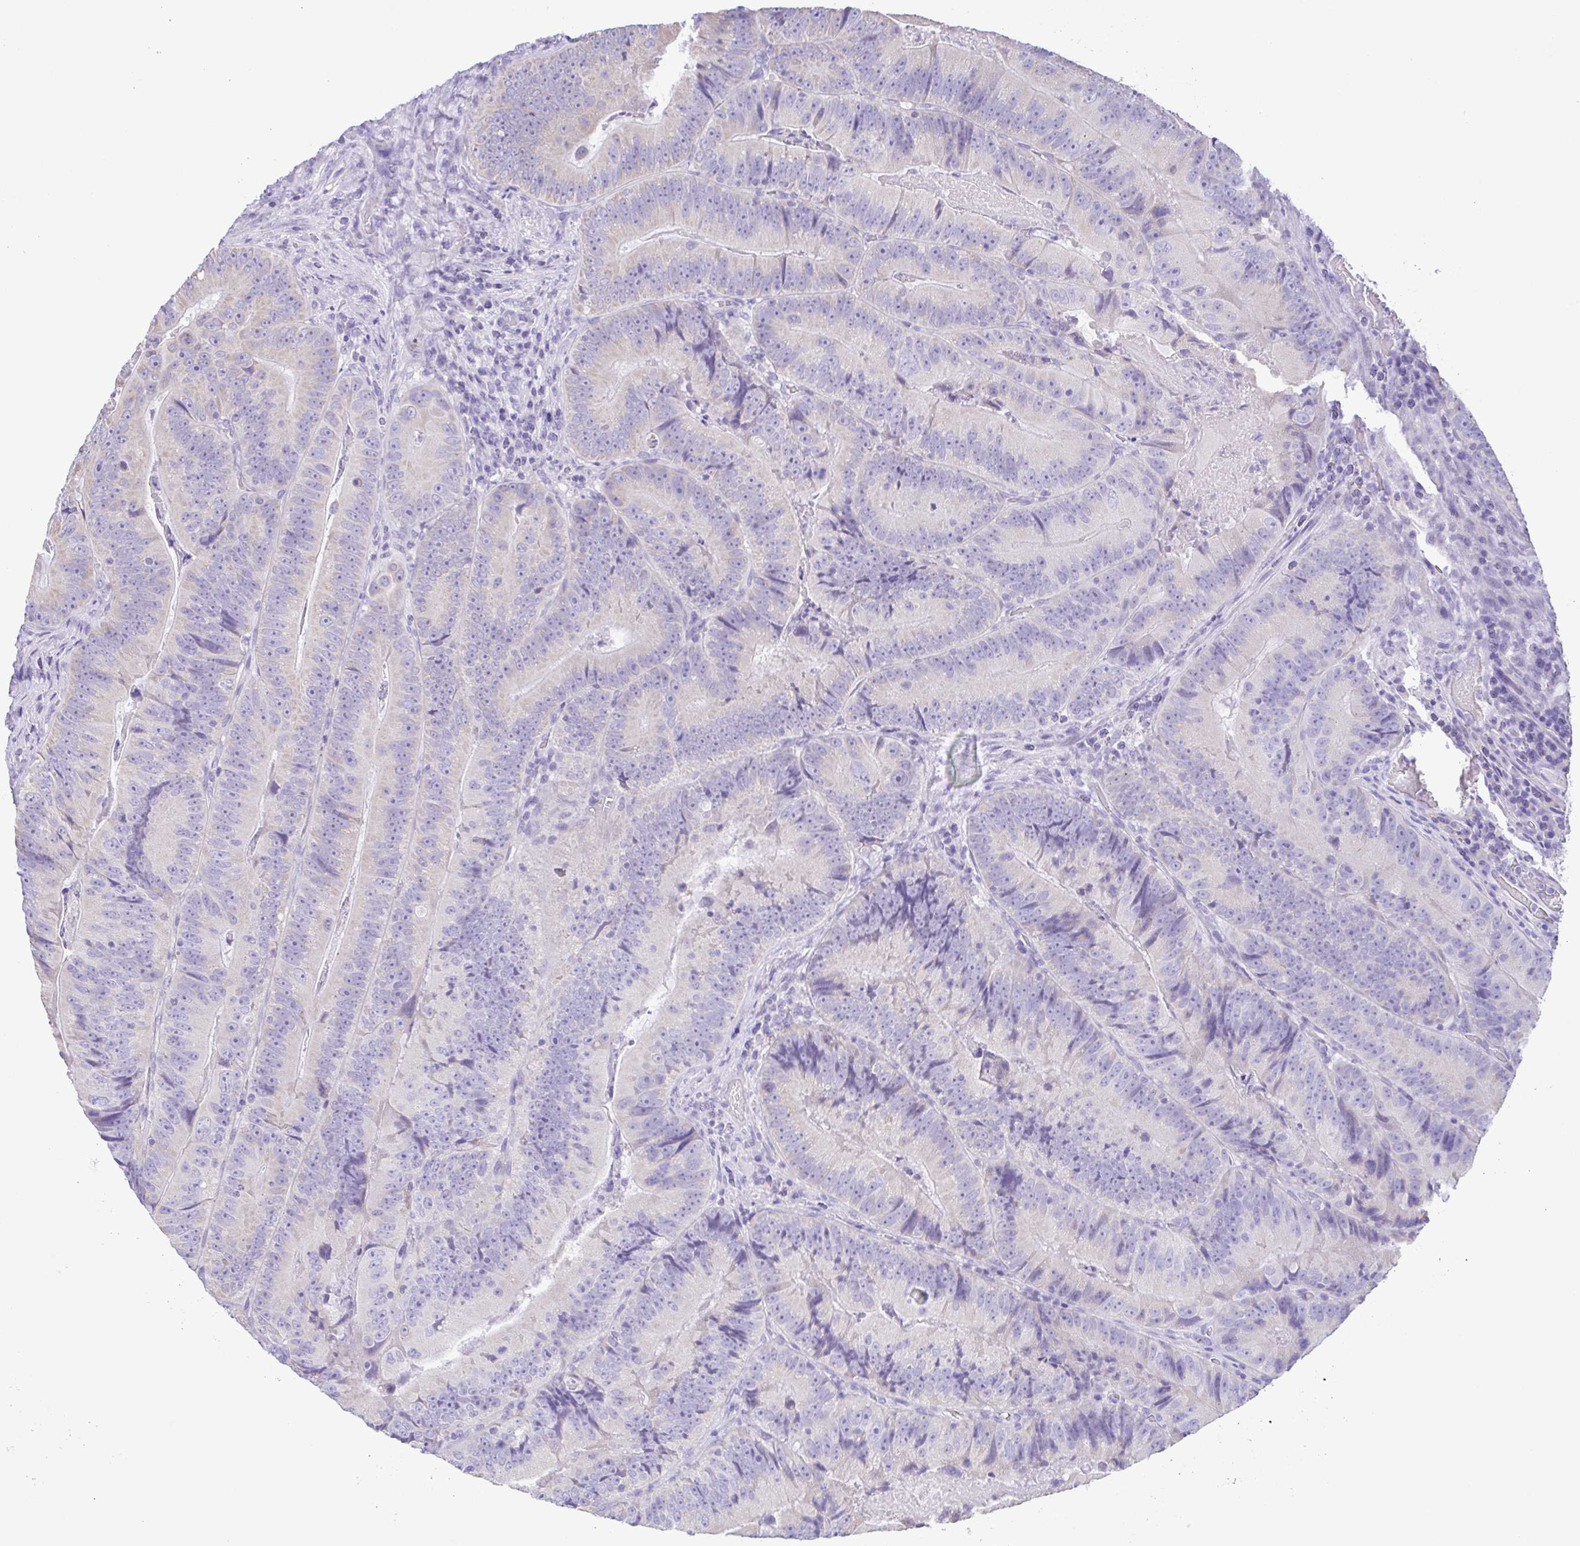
{"staining": {"intensity": "negative", "quantity": "none", "location": "none"}, "tissue": "colorectal cancer", "cell_type": "Tumor cells", "image_type": "cancer", "snomed": [{"axis": "morphology", "description": "Adenocarcinoma, NOS"}, {"axis": "topography", "description": "Colon"}], "caption": "IHC histopathology image of human colorectal cancer stained for a protein (brown), which shows no staining in tumor cells.", "gene": "CD72", "patient": {"sex": "female", "age": 86}}